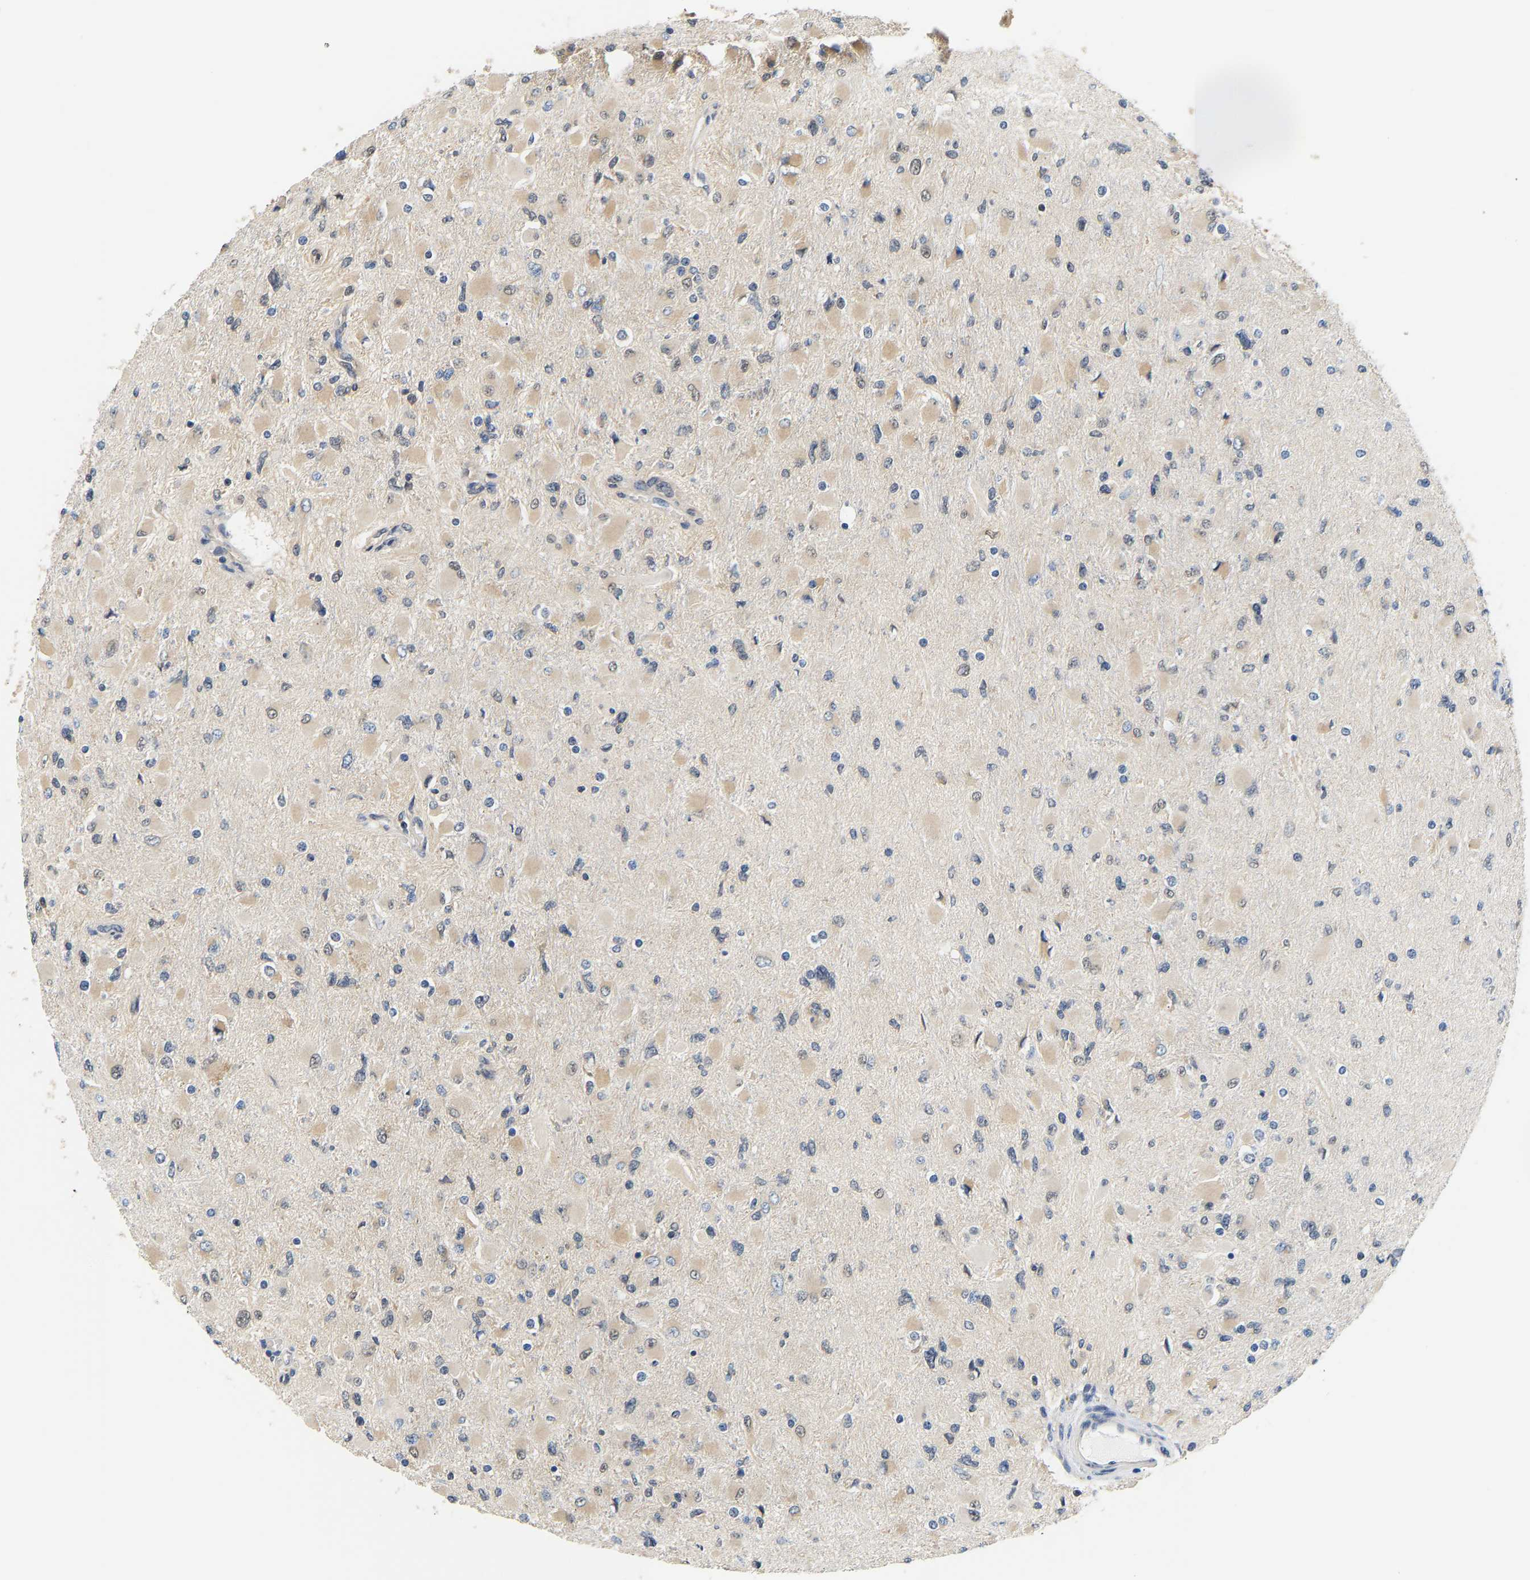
{"staining": {"intensity": "weak", "quantity": "25%-75%", "location": "cytoplasmic/membranous"}, "tissue": "glioma", "cell_type": "Tumor cells", "image_type": "cancer", "snomed": [{"axis": "morphology", "description": "Glioma, malignant, High grade"}, {"axis": "topography", "description": "Cerebral cortex"}], "caption": "Malignant high-grade glioma was stained to show a protein in brown. There is low levels of weak cytoplasmic/membranous expression in approximately 25%-75% of tumor cells. The staining was performed using DAB (3,3'-diaminobenzidine) to visualize the protein expression in brown, while the nuclei were stained in blue with hematoxylin (Magnification: 20x).", "gene": "ARHGEF12", "patient": {"sex": "female", "age": 36}}